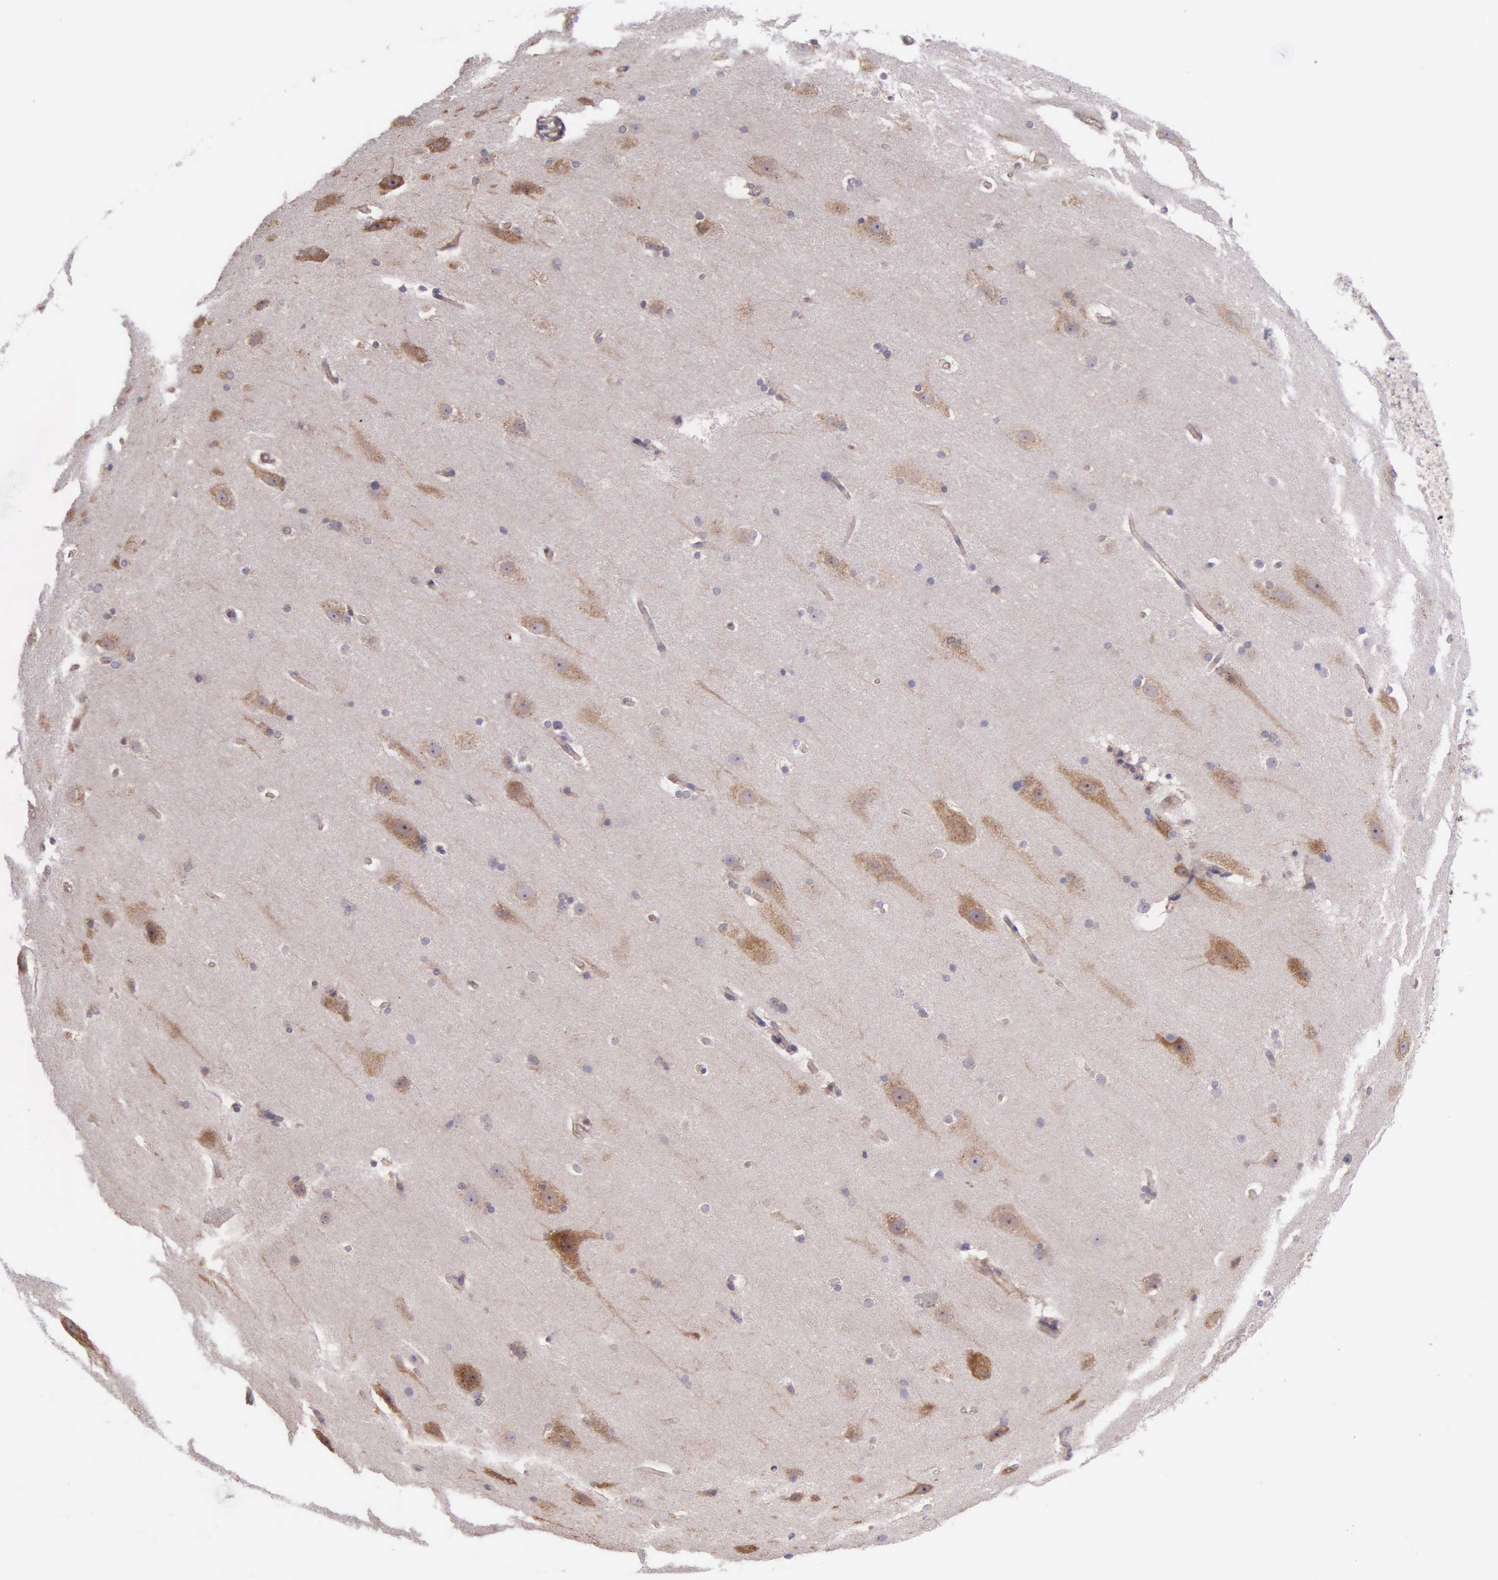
{"staining": {"intensity": "weak", "quantity": ">75%", "location": "cytoplasmic/membranous"}, "tissue": "cerebral cortex", "cell_type": "Endothelial cells", "image_type": "normal", "snomed": [{"axis": "morphology", "description": "Normal tissue, NOS"}, {"axis": "topography", "description": "Cerebral cortex"}, {"axis": "topography", "description": "Hippocampus"}], "caption": "IHC (DAB (3,3'-diaminobenzidine)) staining of benign human cerebral cortex shows weak cytoplasmic/membranous protein staining in about >75% of endothelial cells.", "gene": "NSDHL", "patient": {"sex": "female", "age": 19}}